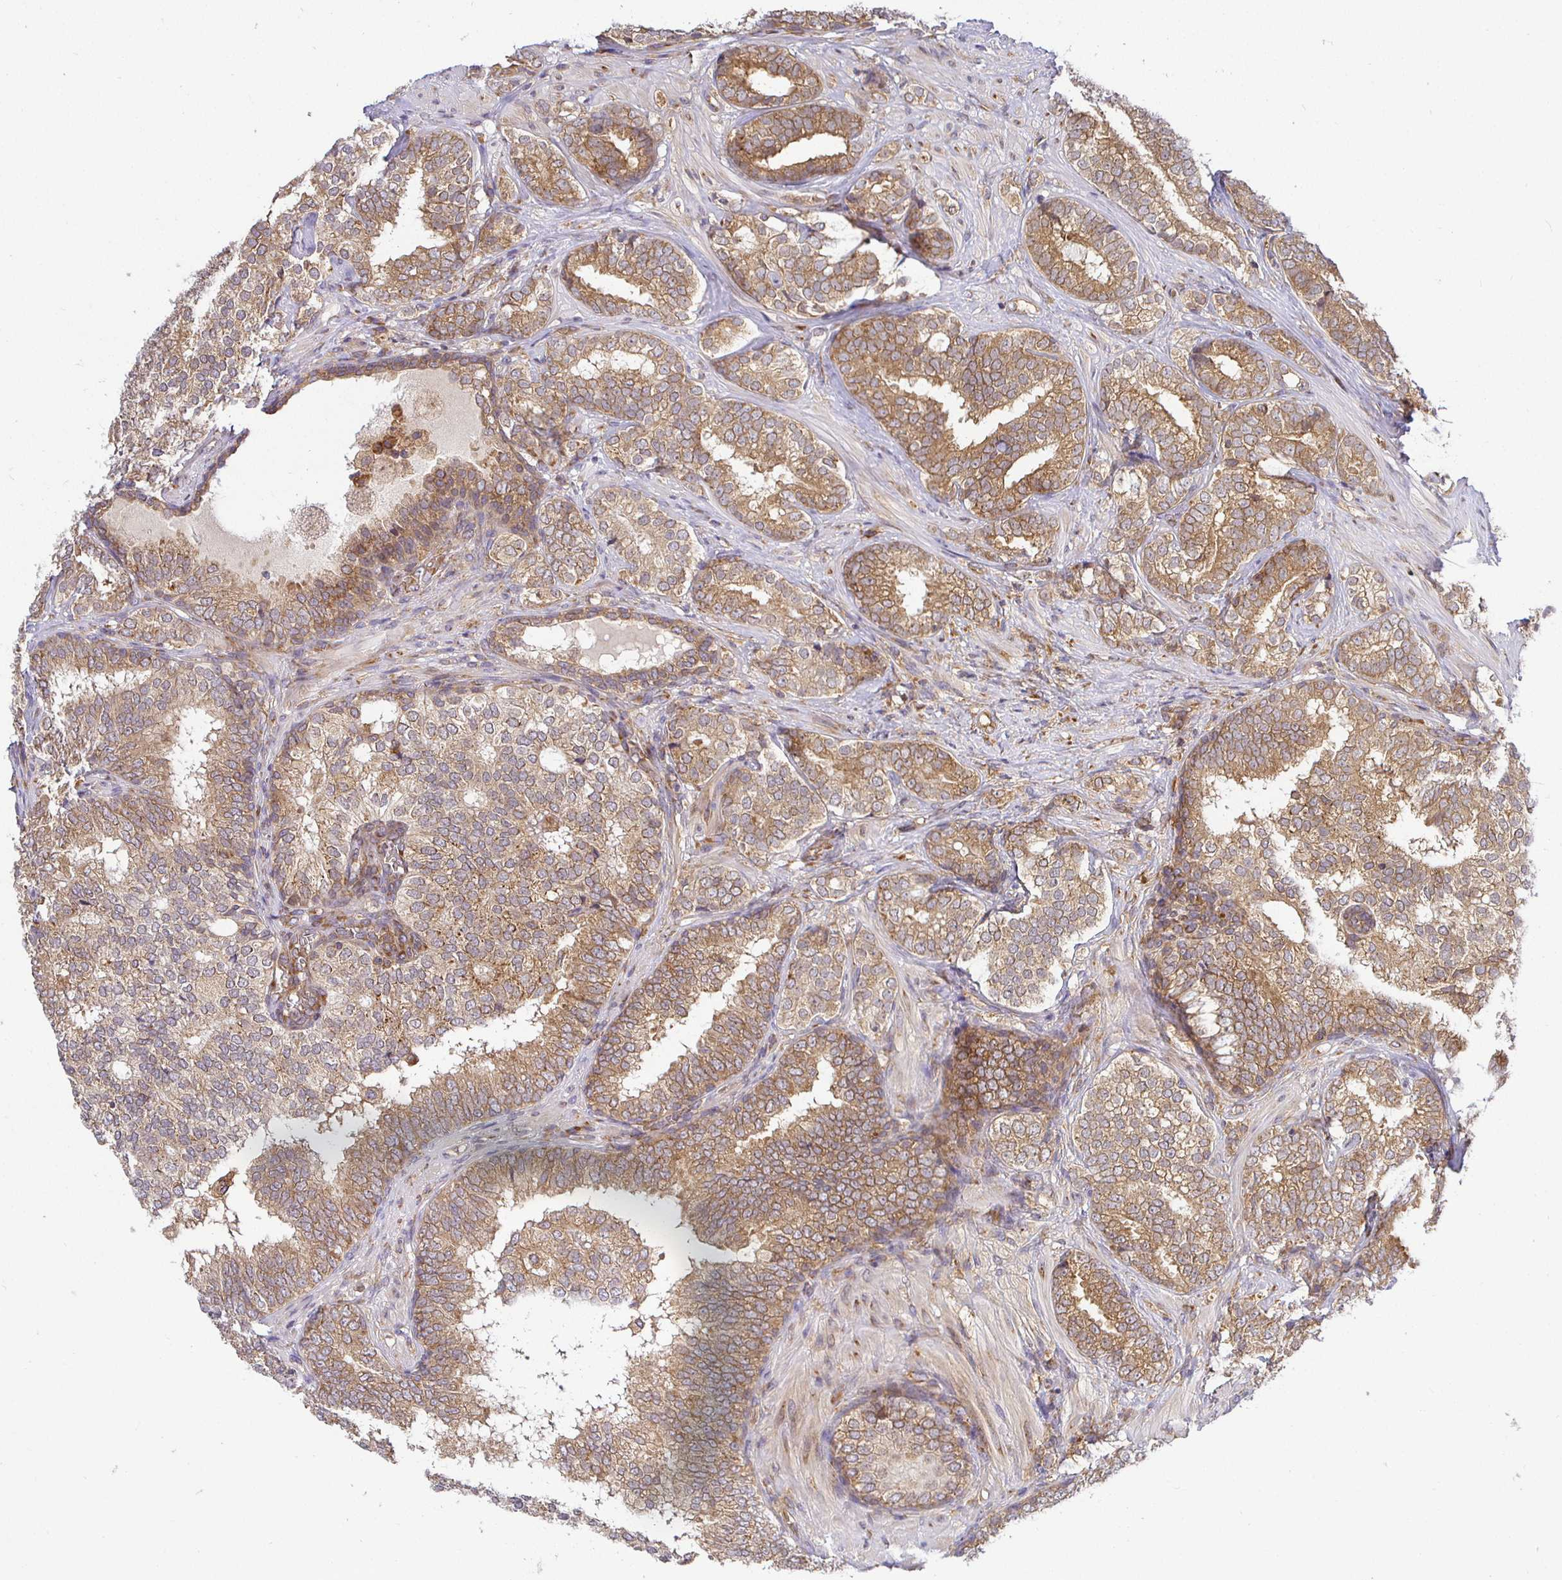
{"staining": {"intensity": "moderate", "quantity": ">75%", "location": "cytoplasmic/membranous"}, "tissue": "prostate cancer", "cell_type": "Tumor cells", "image_type": "cancer", "snomed": [{"axis": "morphology", "description": "Adenocarcinoma, High grade"}, {"axis": "topography", "description": "Prostate"}], "caption": "Moderate cytoplasmic/membranous expression is appreciated in about >75% of tumor cells in adenocarcinoma (high-grade) (prostate).", "gene": "IRAK1", "patient": {"sex": "male", "age": 72}}